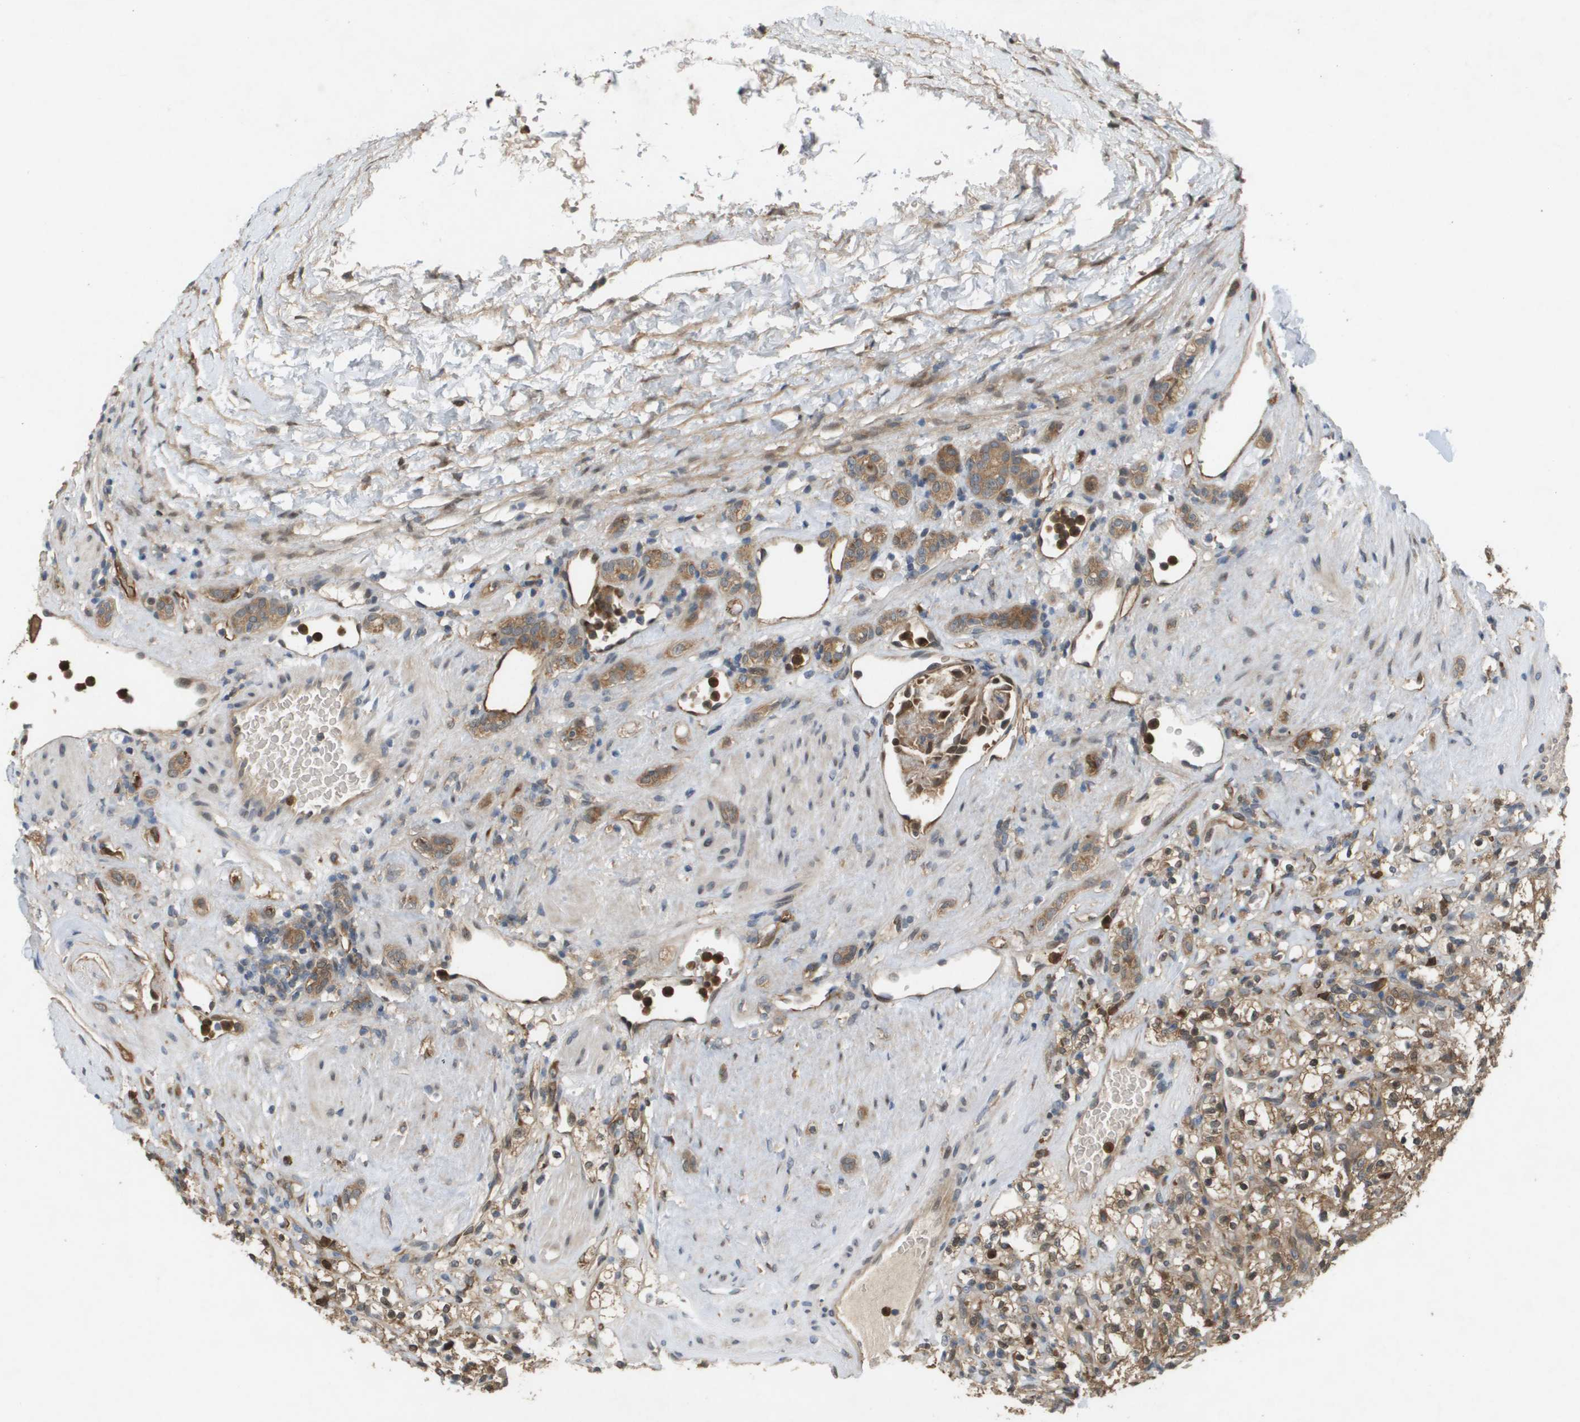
{"staining": {"intensity": "moderate", "quantity": ">75%", "location": "cytoplasmic/membranous,nuclear"}, "tissue": "renal cancer", "cell_type": "Tumor cells", "image_type": "cancer", "snomed": [{"axis": "morphology", "description": "Normal tissue, NOS"}, {"axis": "morphology", "description": "Adenocarcinoma, NOS"}, {"axis": "topography", "description": "Kidney"}], "caption": "An immunohistochemistry micrograph of neoplastic tissue is shown. Protein staining in brown labels moderate cytoplasmic/membranous and nuclear positivity in adenocarcinoma (renal) within tumor cells. (brown staining indicates protein expression, while blue staining denotes nuclei).", "gene": "PALD1", "patient": {"sex": "female", "age": 72}}